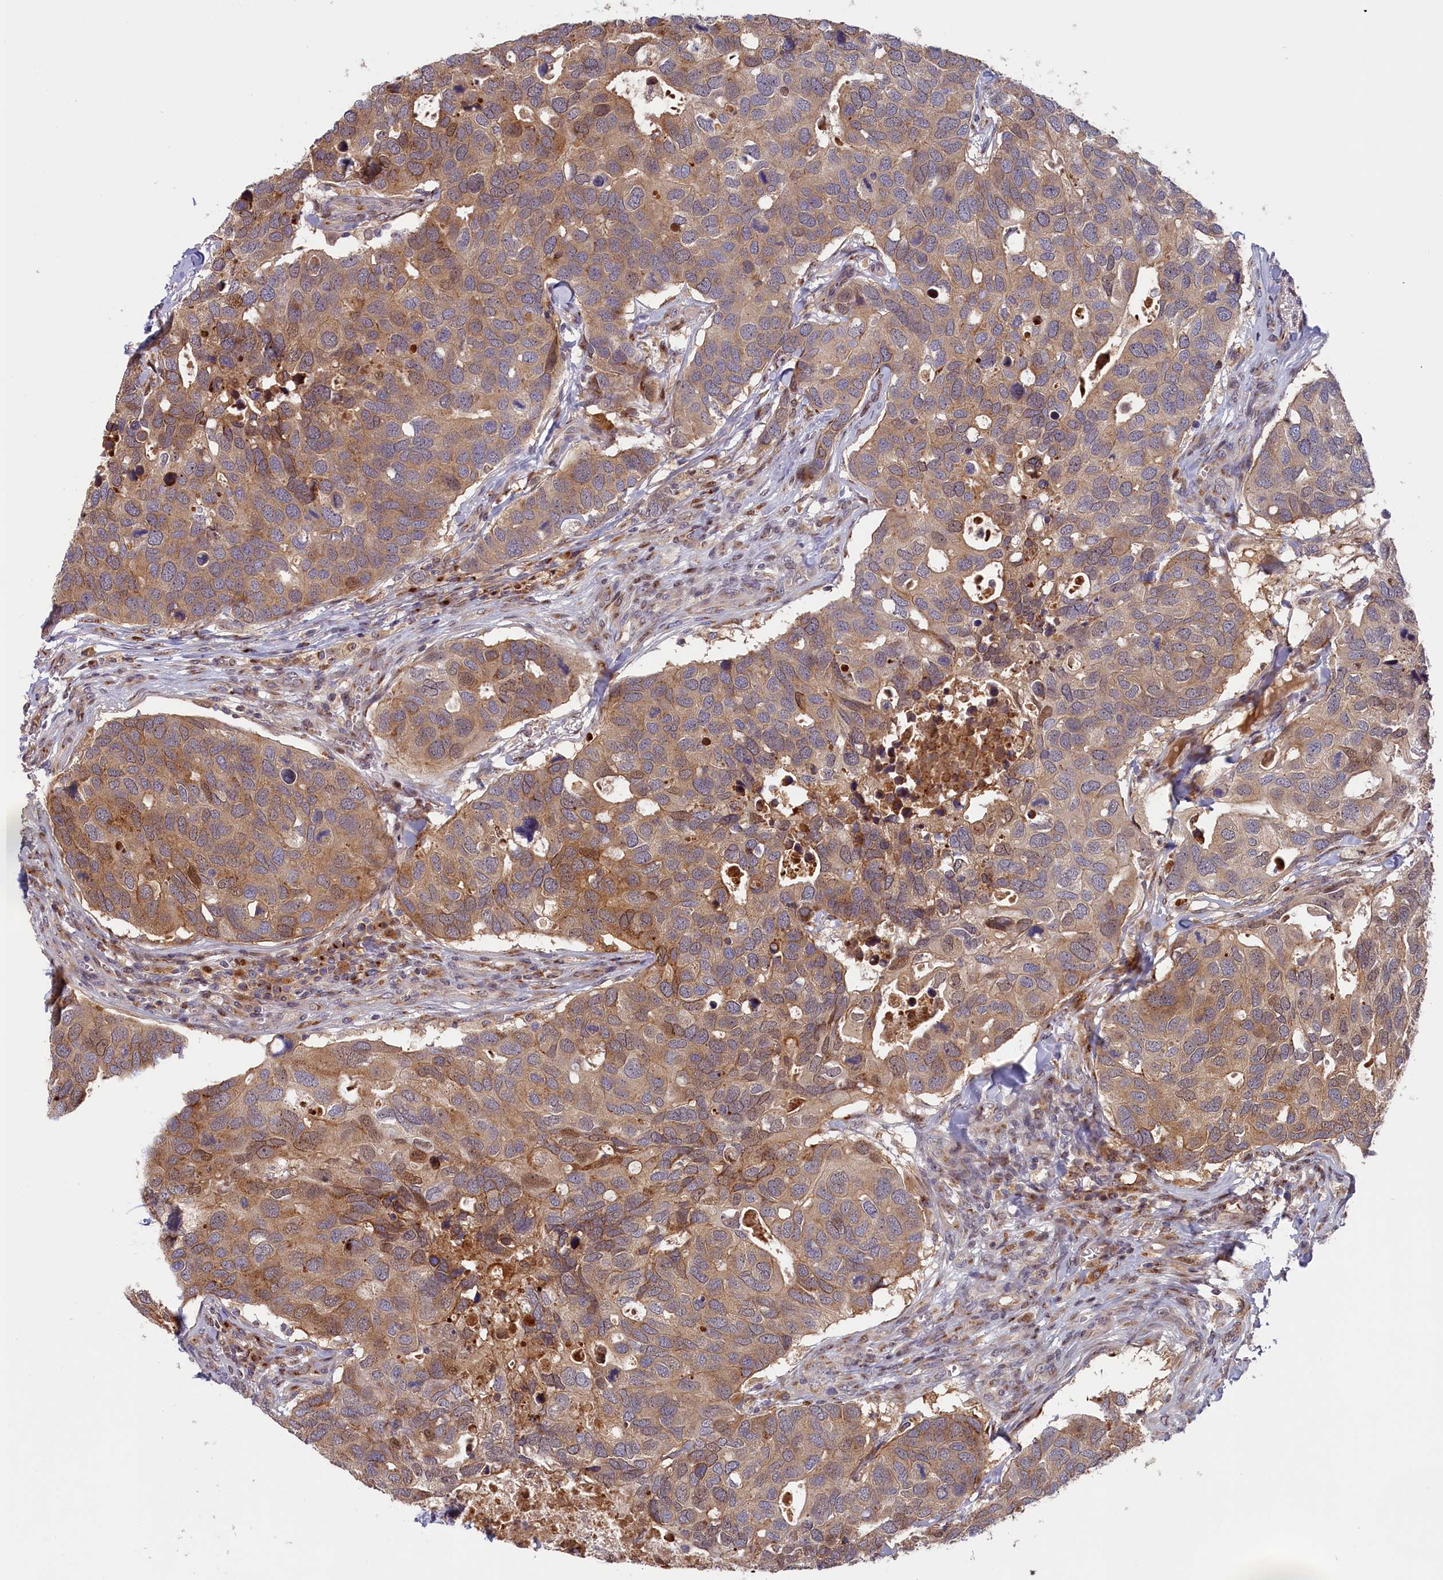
{"staining": {"intensity": "weak", "quantity": ">75%", "location": "cytoplasmic/membranous"}, "tissue": "breast cancer", "cell_type": "Tumor cells", "image_type": "cancer", "snomed": [{"axis": "morphology", "description": "Duct carcinoma"}, {"axis": "topography", "description": "Breast"}], "caption": "An IHC photomicrograph of neoplastic tissue is shown. Protein staining in brown highlights weak cytoplasmic/membranous positivity in breast intraductal carcinoma within tumor cells. Ihc stains the protein in brown and the nuclei are stained blue.", "gene": "CHST12", "patient": {"sex": "female", "age": 83}}